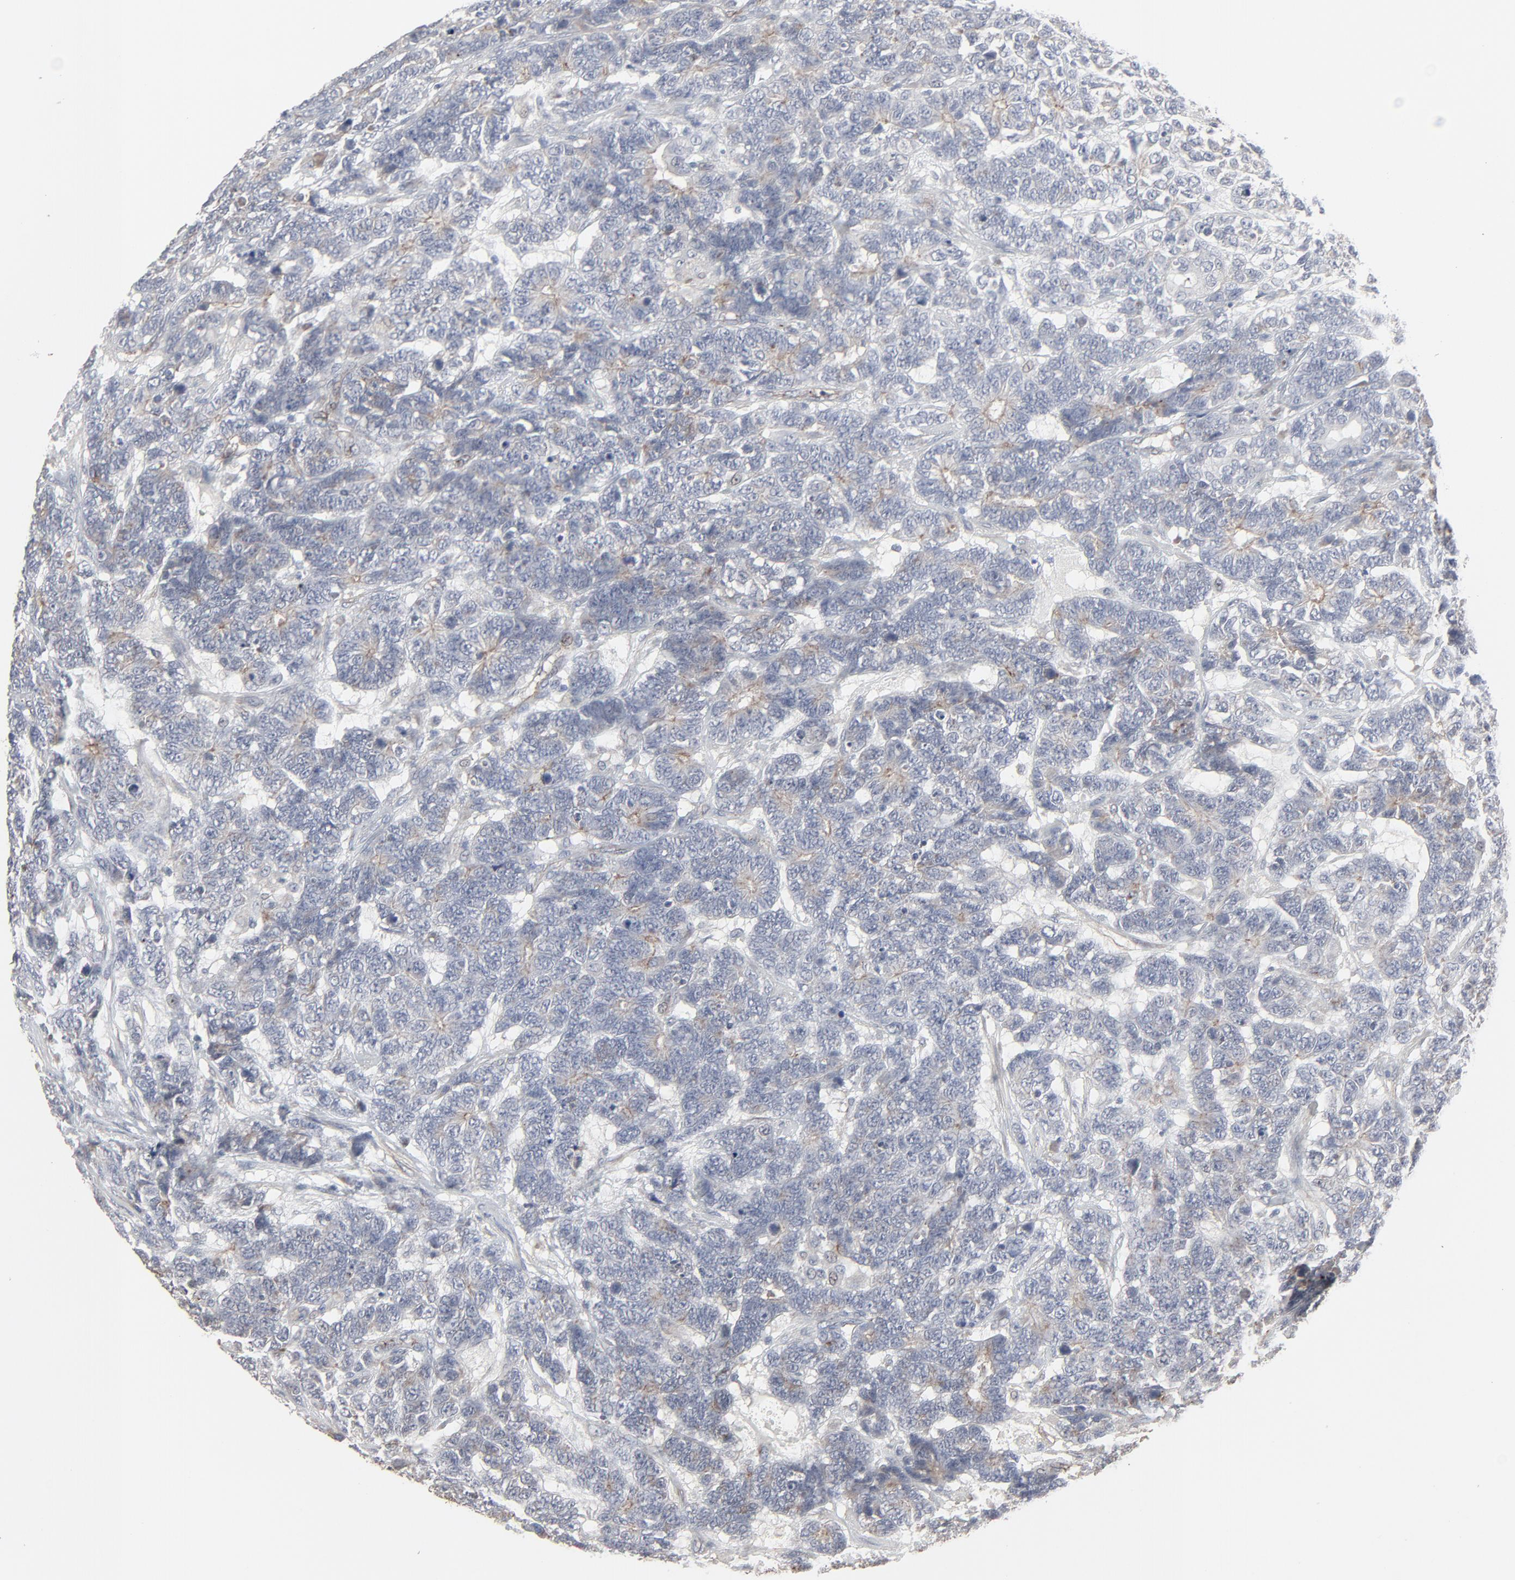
{"staining": {"intensity": "negative", "quantity": "none", "location": "none"}, "tissue": "testis cancer", "cell_type": "Tumor cells", "image_type": "cancer", "snomed": [{"axis": "morphology", "description": "Carcinoma, Embryonal, NOS"}, {"axis": "topography", "description": "Testis"}], "caption": "Immunohistochemical staining of human testis cancer (embryonal carcinoma) displays no significant staining in tumor cells.", "gene": "JAM3", "patient": {"sex": "male", "age": 26}}